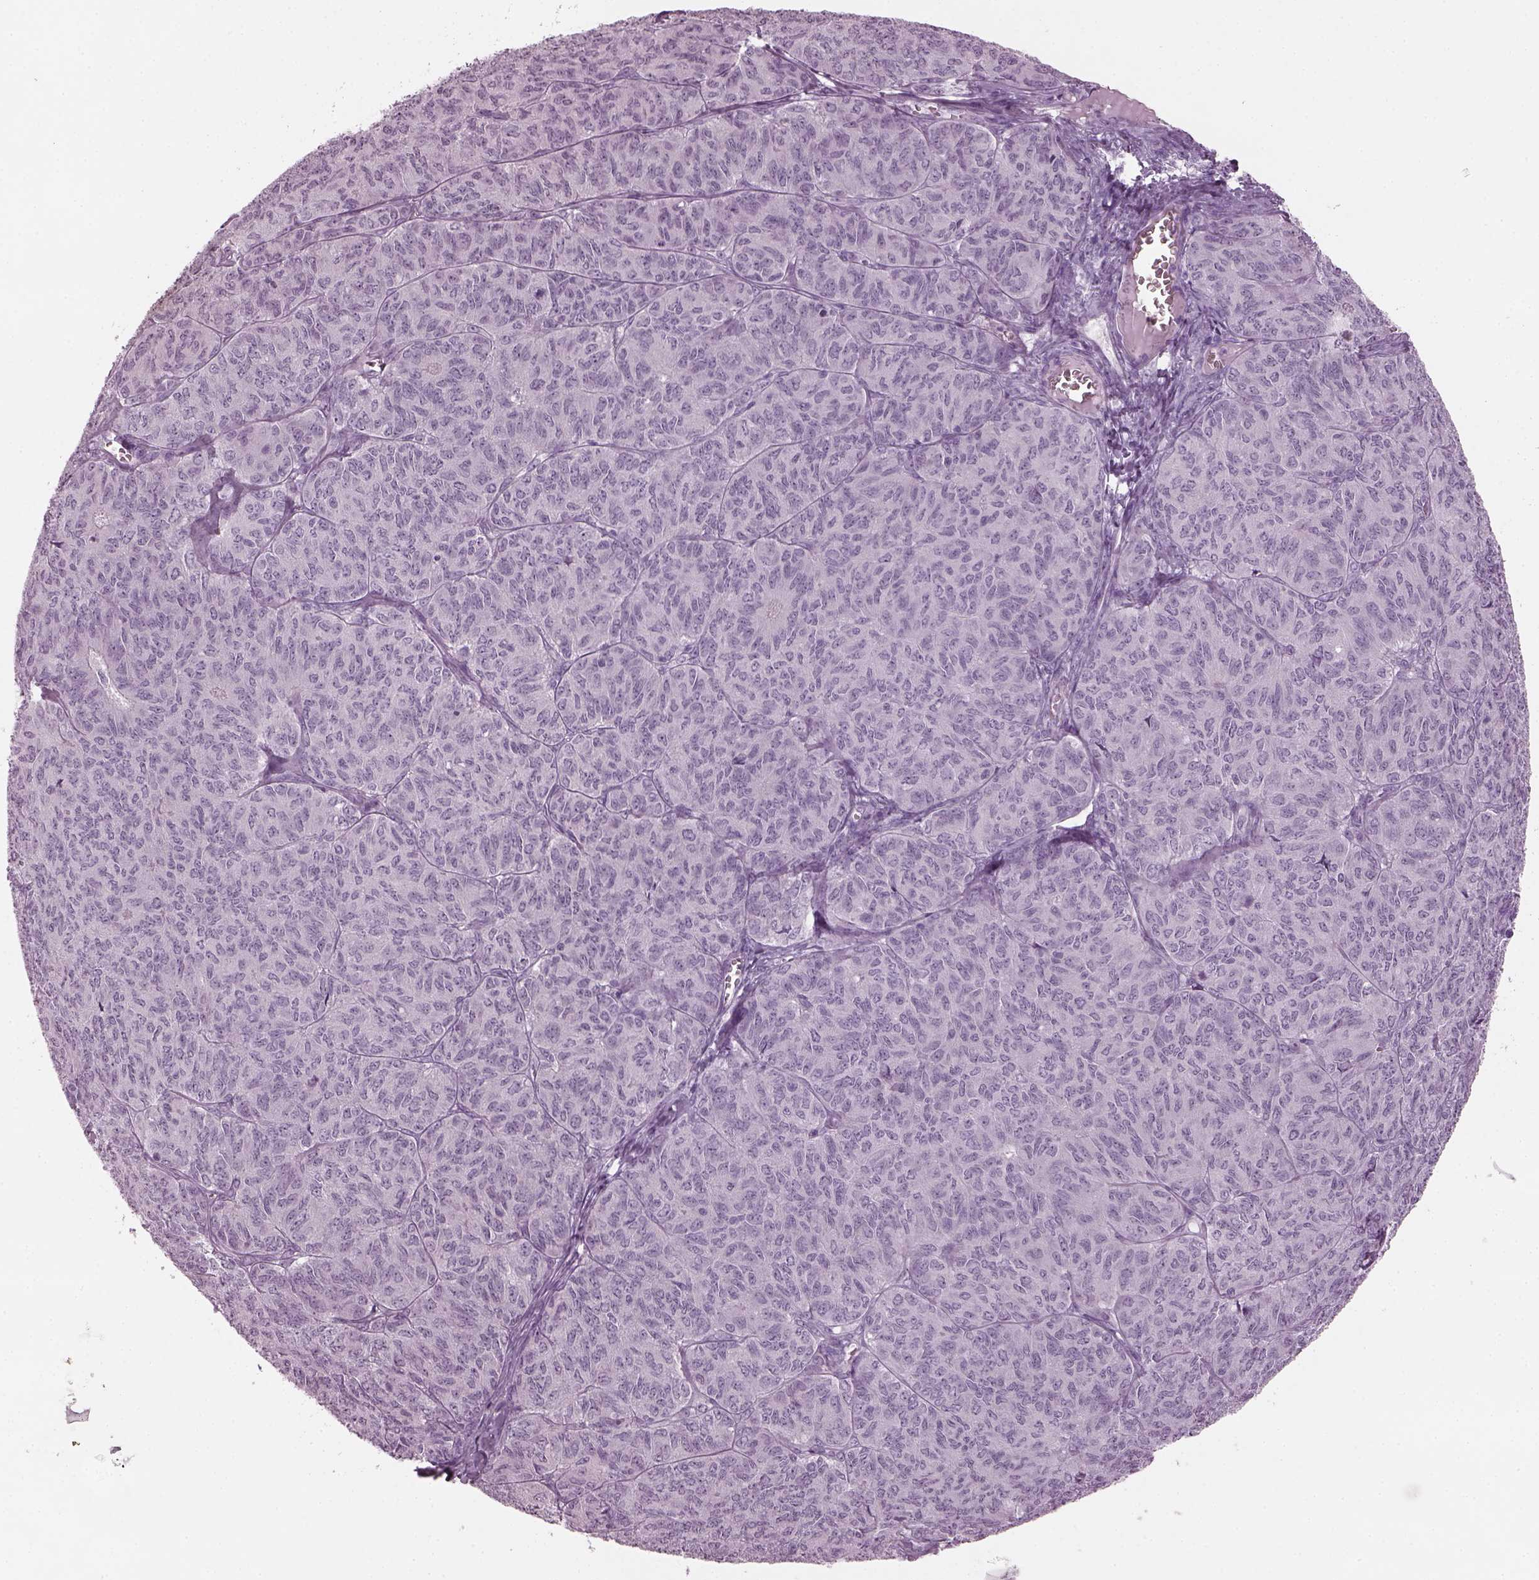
{"staining": {"intensity": "negative", "quantity": "none", "location": "none"}, "tissue": "ovarian cancer", "cell_type": "Tumor cells", "image_type": "cancer", "snomed": [{"axis": "morphology", "description": "Carcinoma, endometroid"}, {"axis": "topography", "description": "Ovary"}], "caption": "This is a image of immunohistochemistry (IHC) staining of ovarian cancer, which shows no positivity in tumor cells. (DAB immunohistochemistry (IHC), high magnification).", "gene": "PDC", "patient": {"sex": "female", "age": 80}}